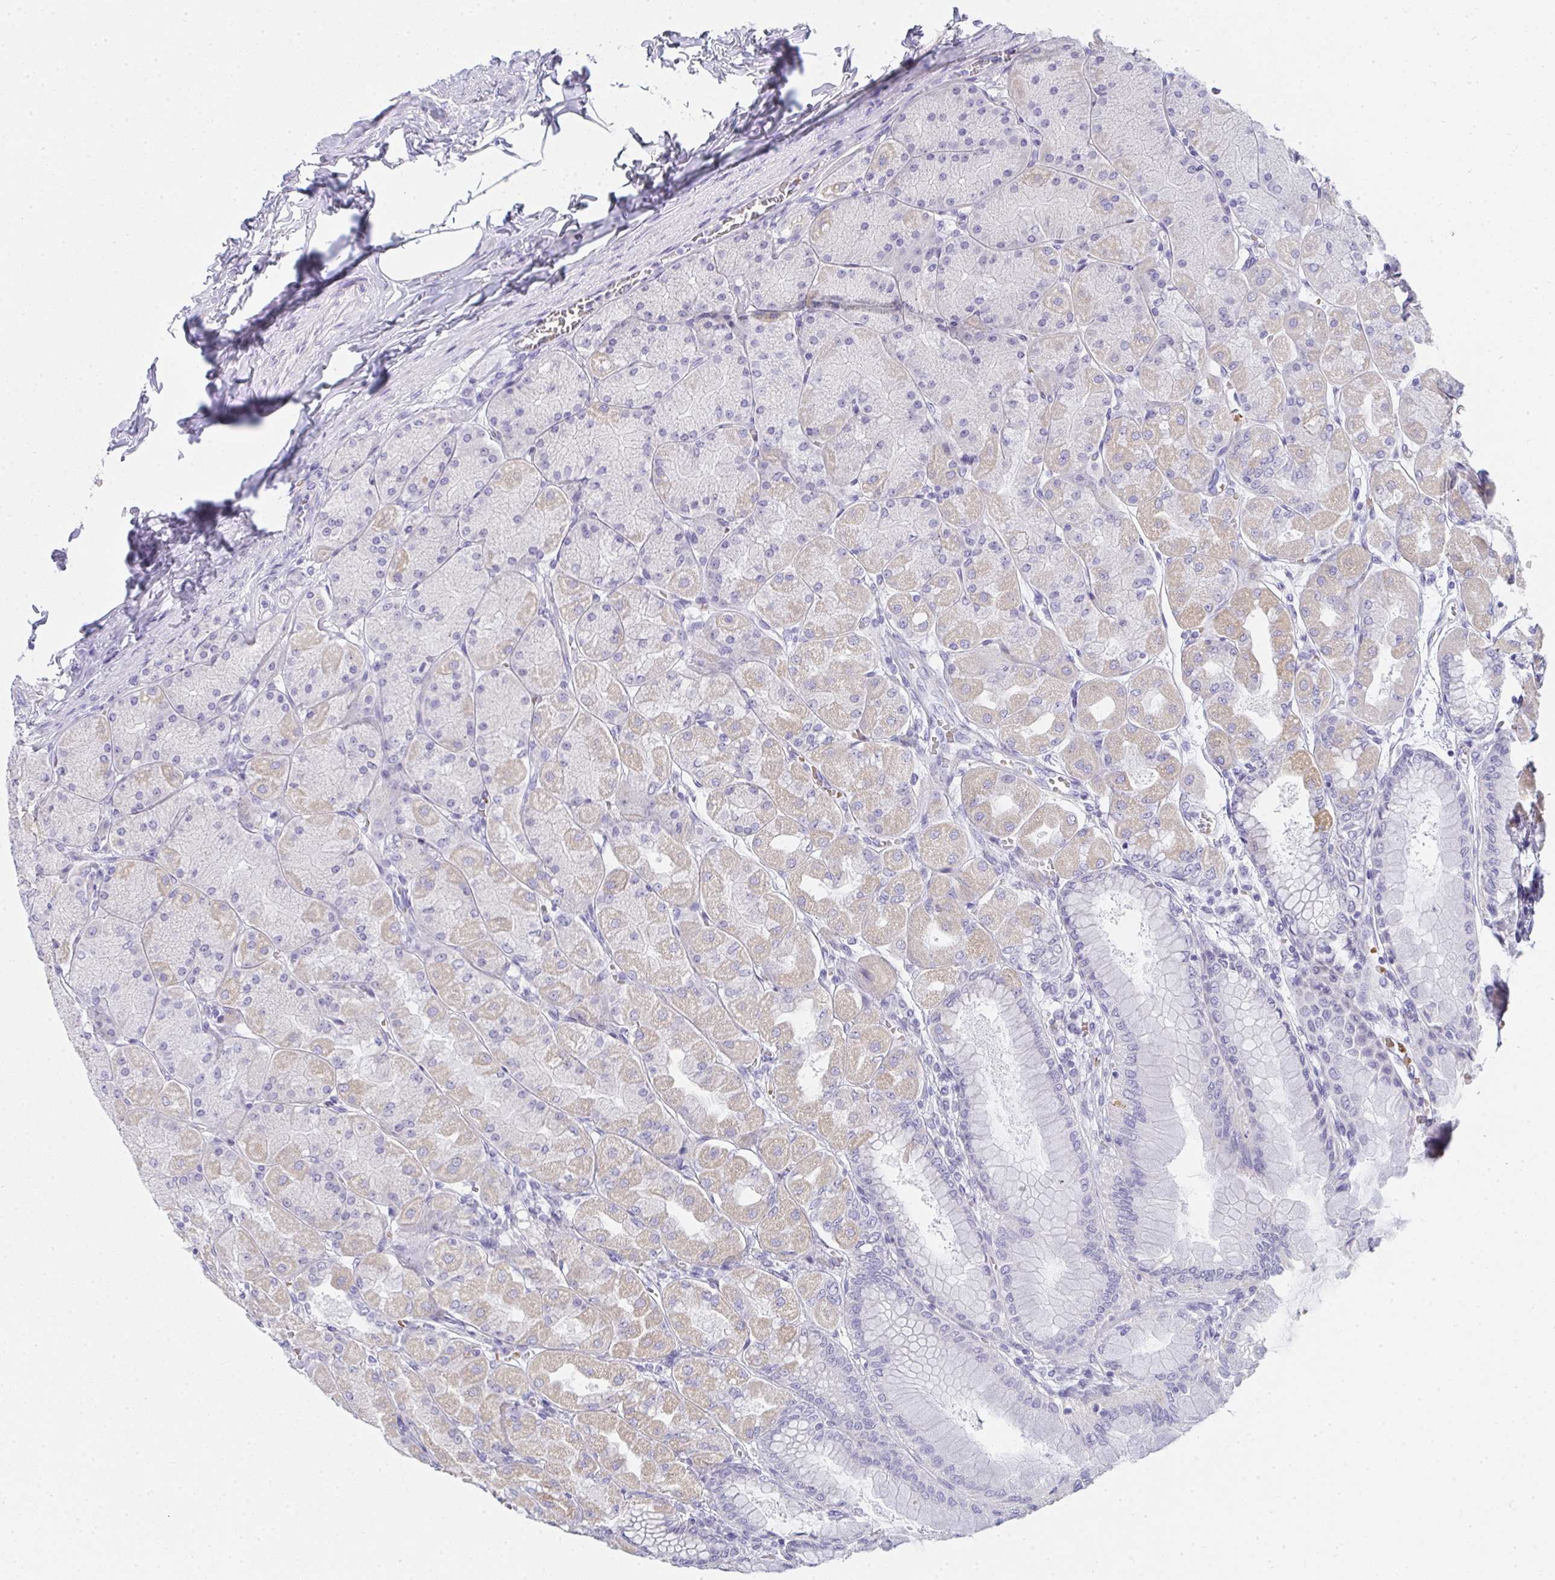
{"staining": {"intensity": "weak", "quantity": "<25%", "location": "cytoplasmic/membranous"}, "tissue": "stomach", "cell_type": "Glandular cells", "image_type": "normal", "snomed": [{"axis": "morphology", "description": "Normal tissue, NOS"}, {"axis": "topography", "description": "Stomach, upper"}], "caption": "IHC of normal stomach demonstrates no expression in glandular cells. Brightfield microscopy of immunohistochemistry stained with DAB (3,3'-diaminobenzidine) (brown) and hematoxylin (blue), captured at high magnification.", "gene": "ZNF182", "patient": {"sex": "female", "age": 56}}